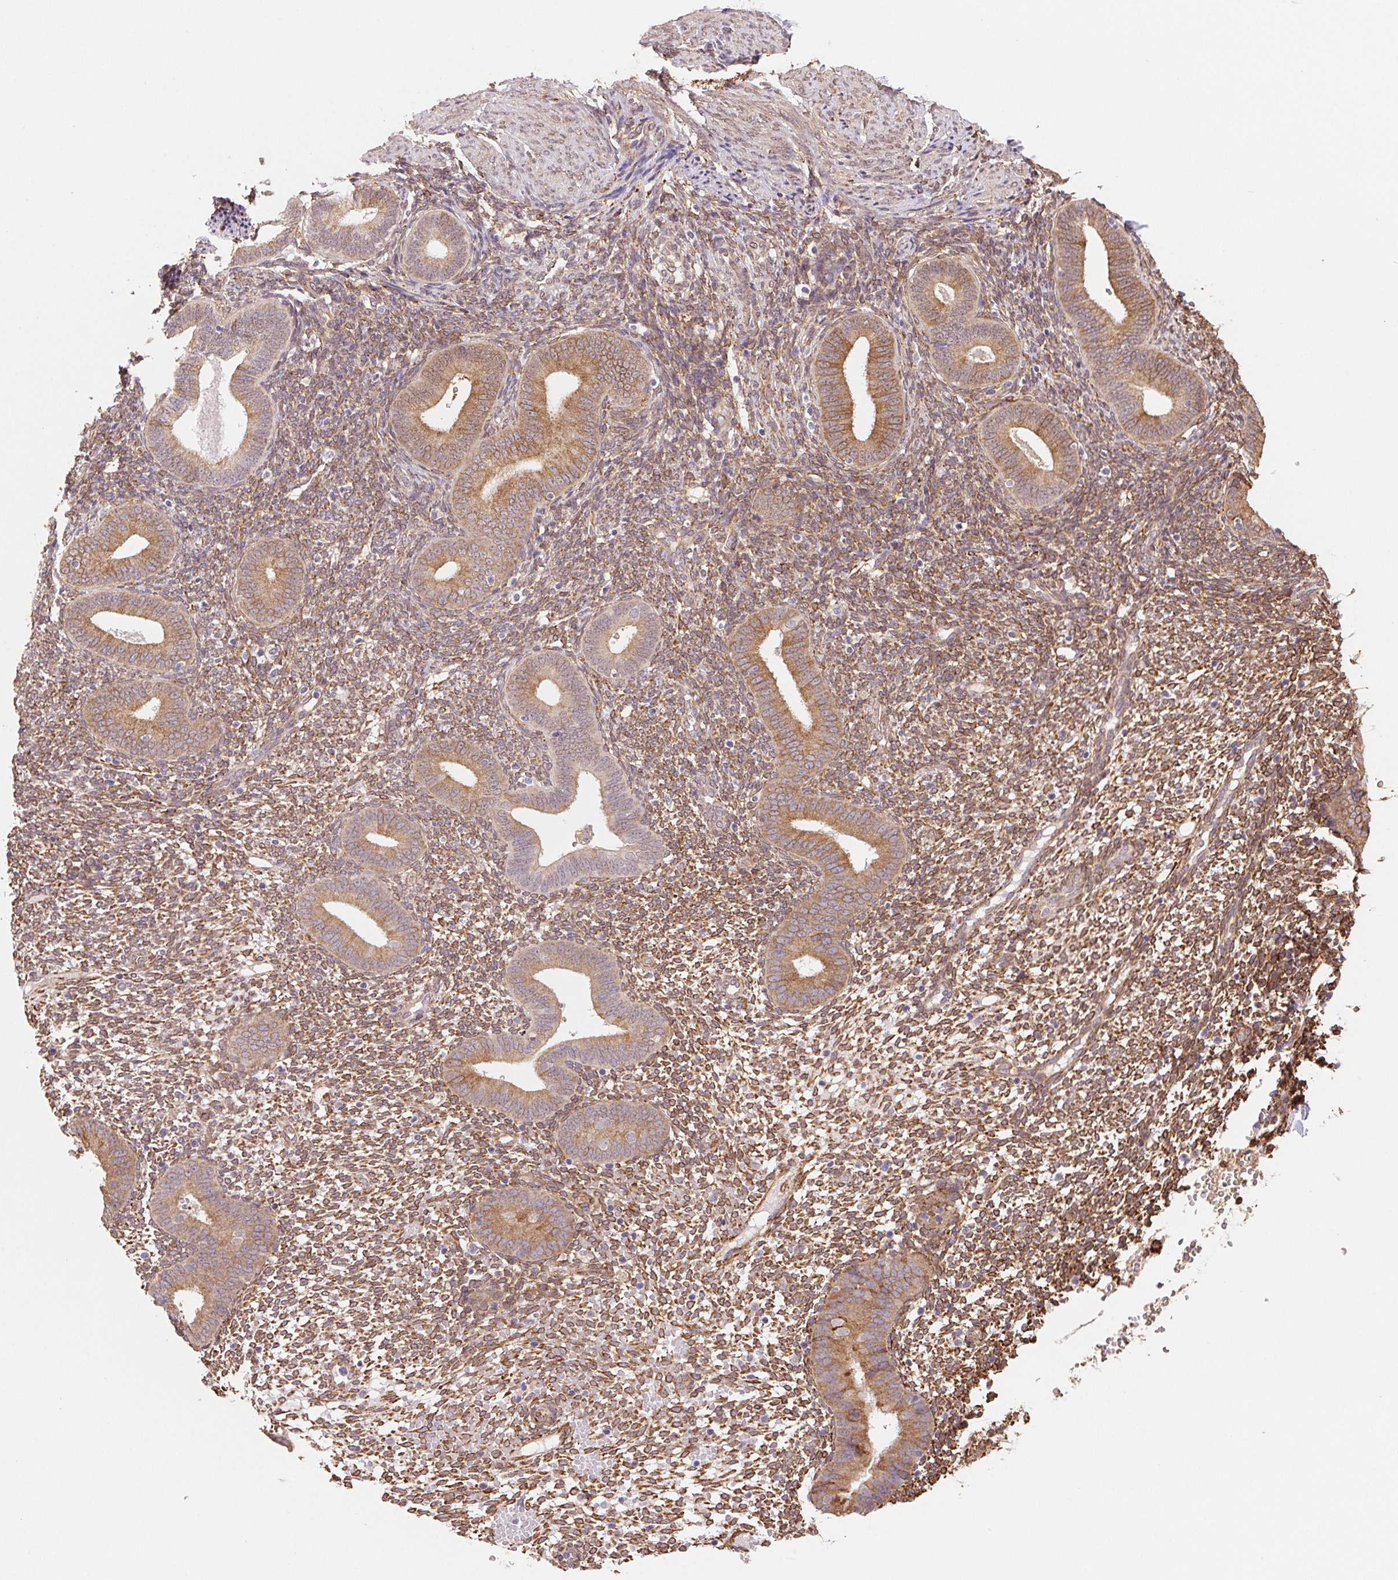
{"staining": {"intensity": "moderate", "quantity": ">75%", "location": "cytoplasmic/membranous"}, "tissue": "endometrium", "cell_type": "Cells in endometrial stroma", "image_type": "normal", "snomed": [{"axis": "morphology", "description": "Normal tissue, NOS"}, {"axis": "topography", "description": "Endometrium"}], "caption": "High-power microscopy captured an IHC image of normal endometrium, revealing moderate cytoplasmic/membranous positivity in about >75% of cells in endometrial stroma.", "gene": "FKBP10", "patient": {"sex": "female", "age": 40}}